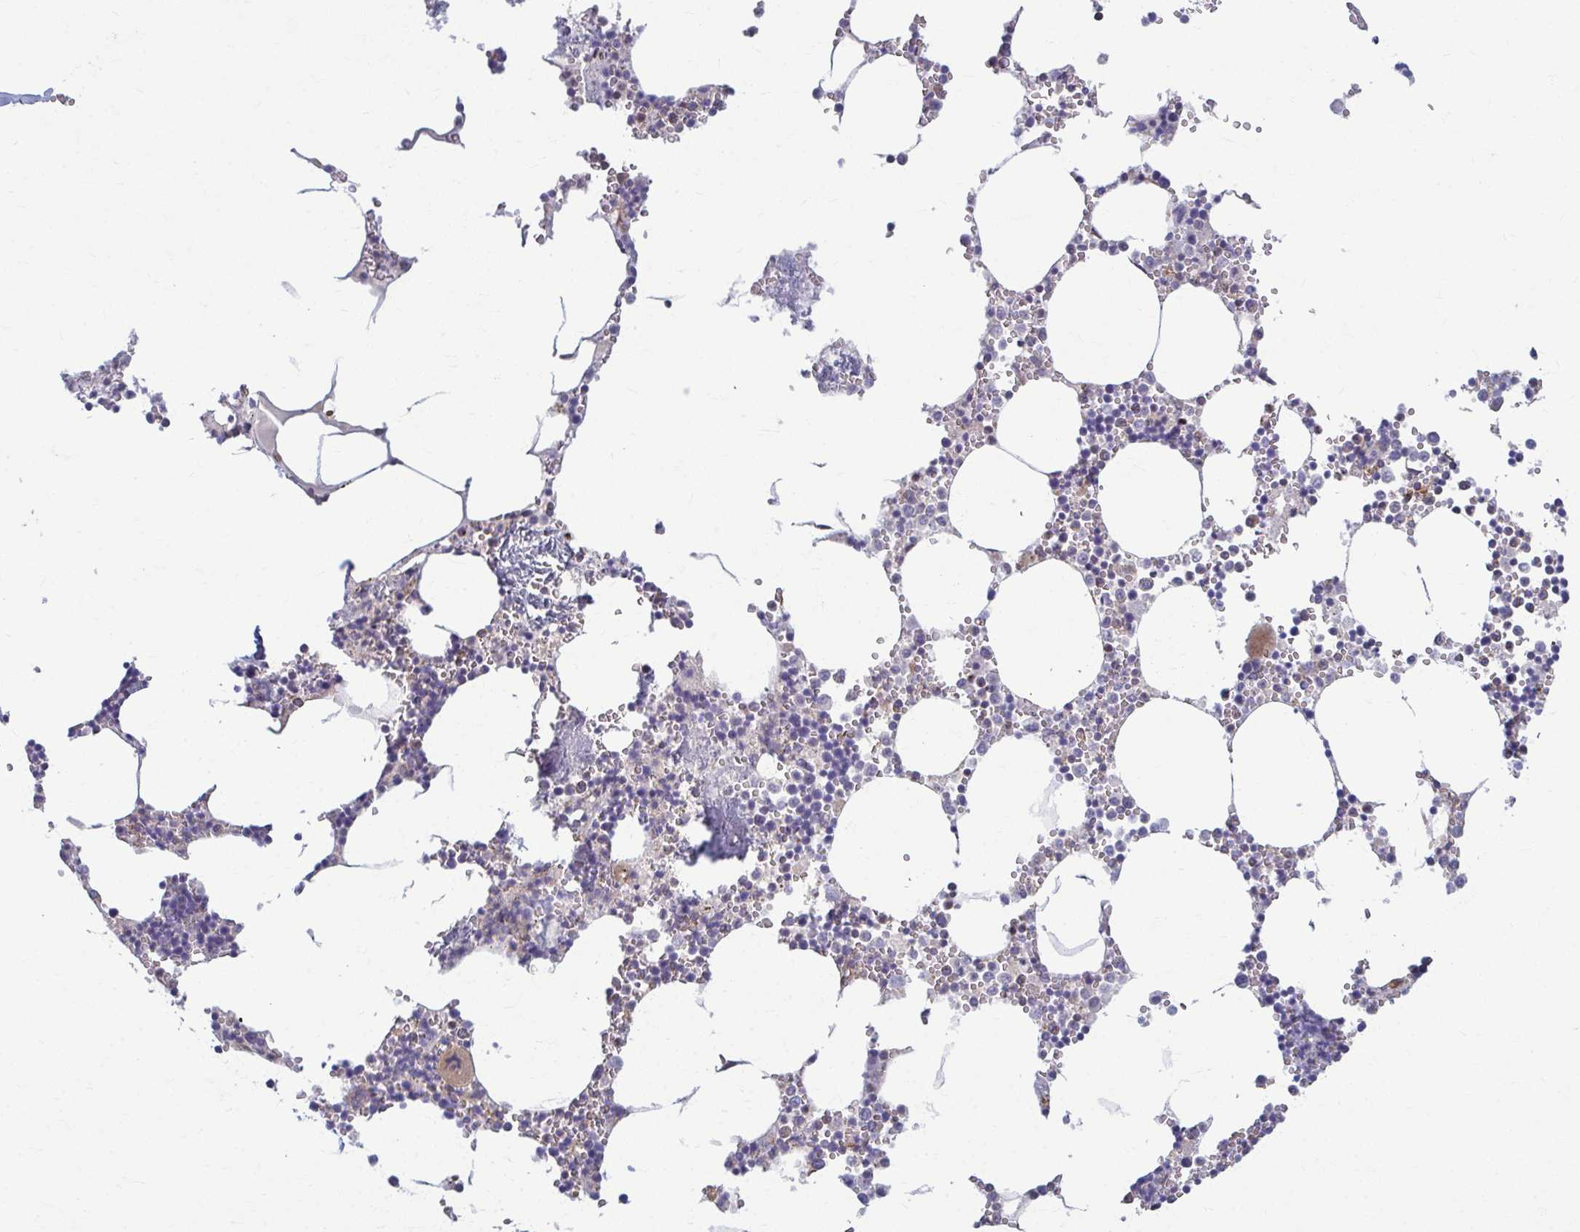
{"staining": {"intensity": "weak", "quantity": "<25%", "location": "cytoplasmic/membranous"}, "tissue": "bone marrow", "cell_type": "Hematopoietic cells", "image_type": "normal", "snomed": [{"axis": "morphology", "description": "Normal tissue, NOS"}, {"axis": "topography", "description": "Bone marrow"}], "caption": "DAB immunohistochemical staining of unremarkable bone marrow demonstrates no significant expression in hematopoietic cells.", "gene": "EID2B", "patient": {"sex": "male", "age": 54}}